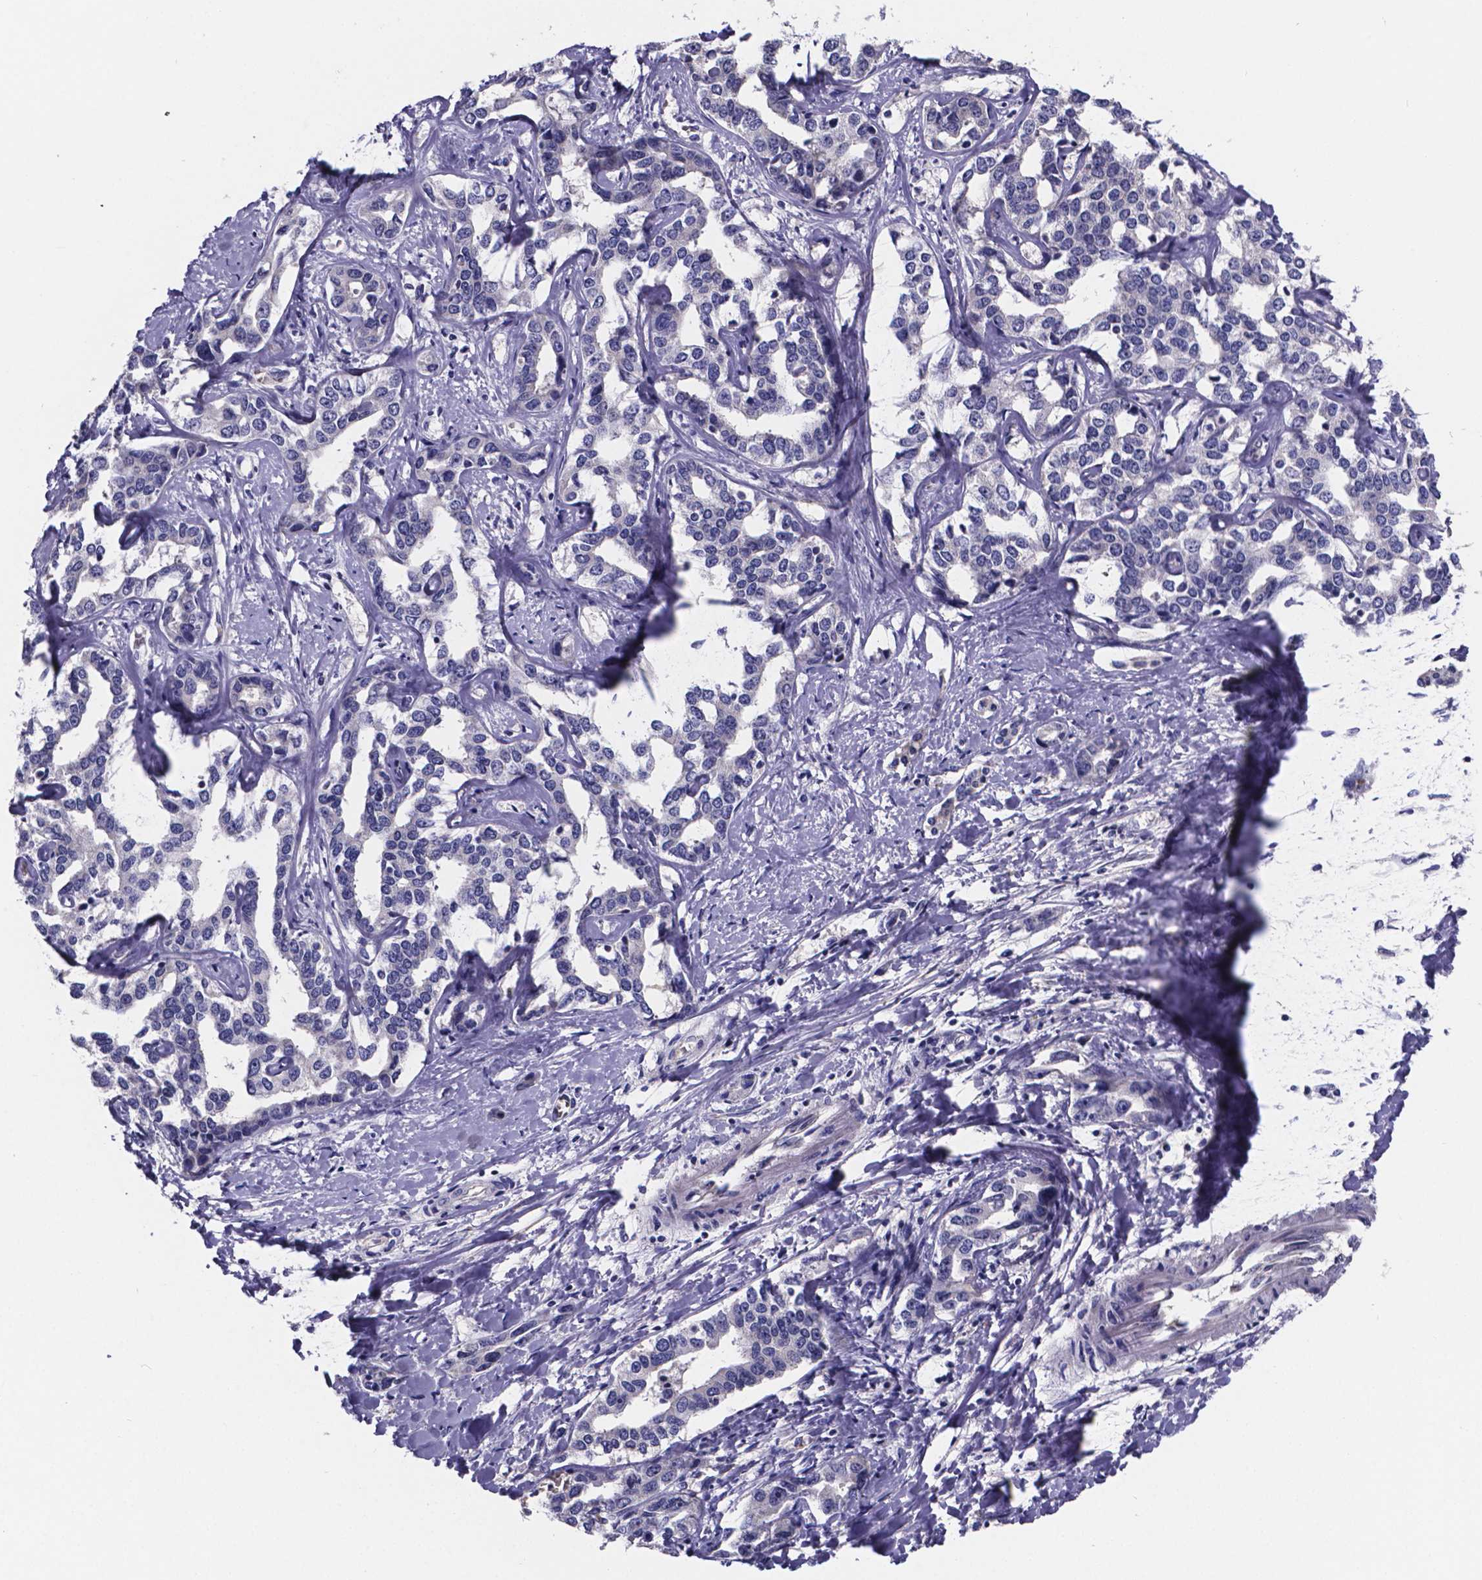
{"staining": {"intensity": "negative", "quantity": "none", "location": "none"}, "tissue": "liver cancer", "cell_type": "Tumor cells", "image_type": "cancer", "snomed": [{"axis": "morphology", "description": "Cholangiocarcinoma"}, {"axis": "topography", "description": "Liver"}], "caption": "An image of cholangiocarcinoma (liver) stained for a protein demonstrates no brown staining in tumor cells. The staining is performed using DAB brown chromogen with nuclei counter-stained in using hematoxylin.", "gene": "SFRP4", "patient": {"sex": "male", "age": 59}}